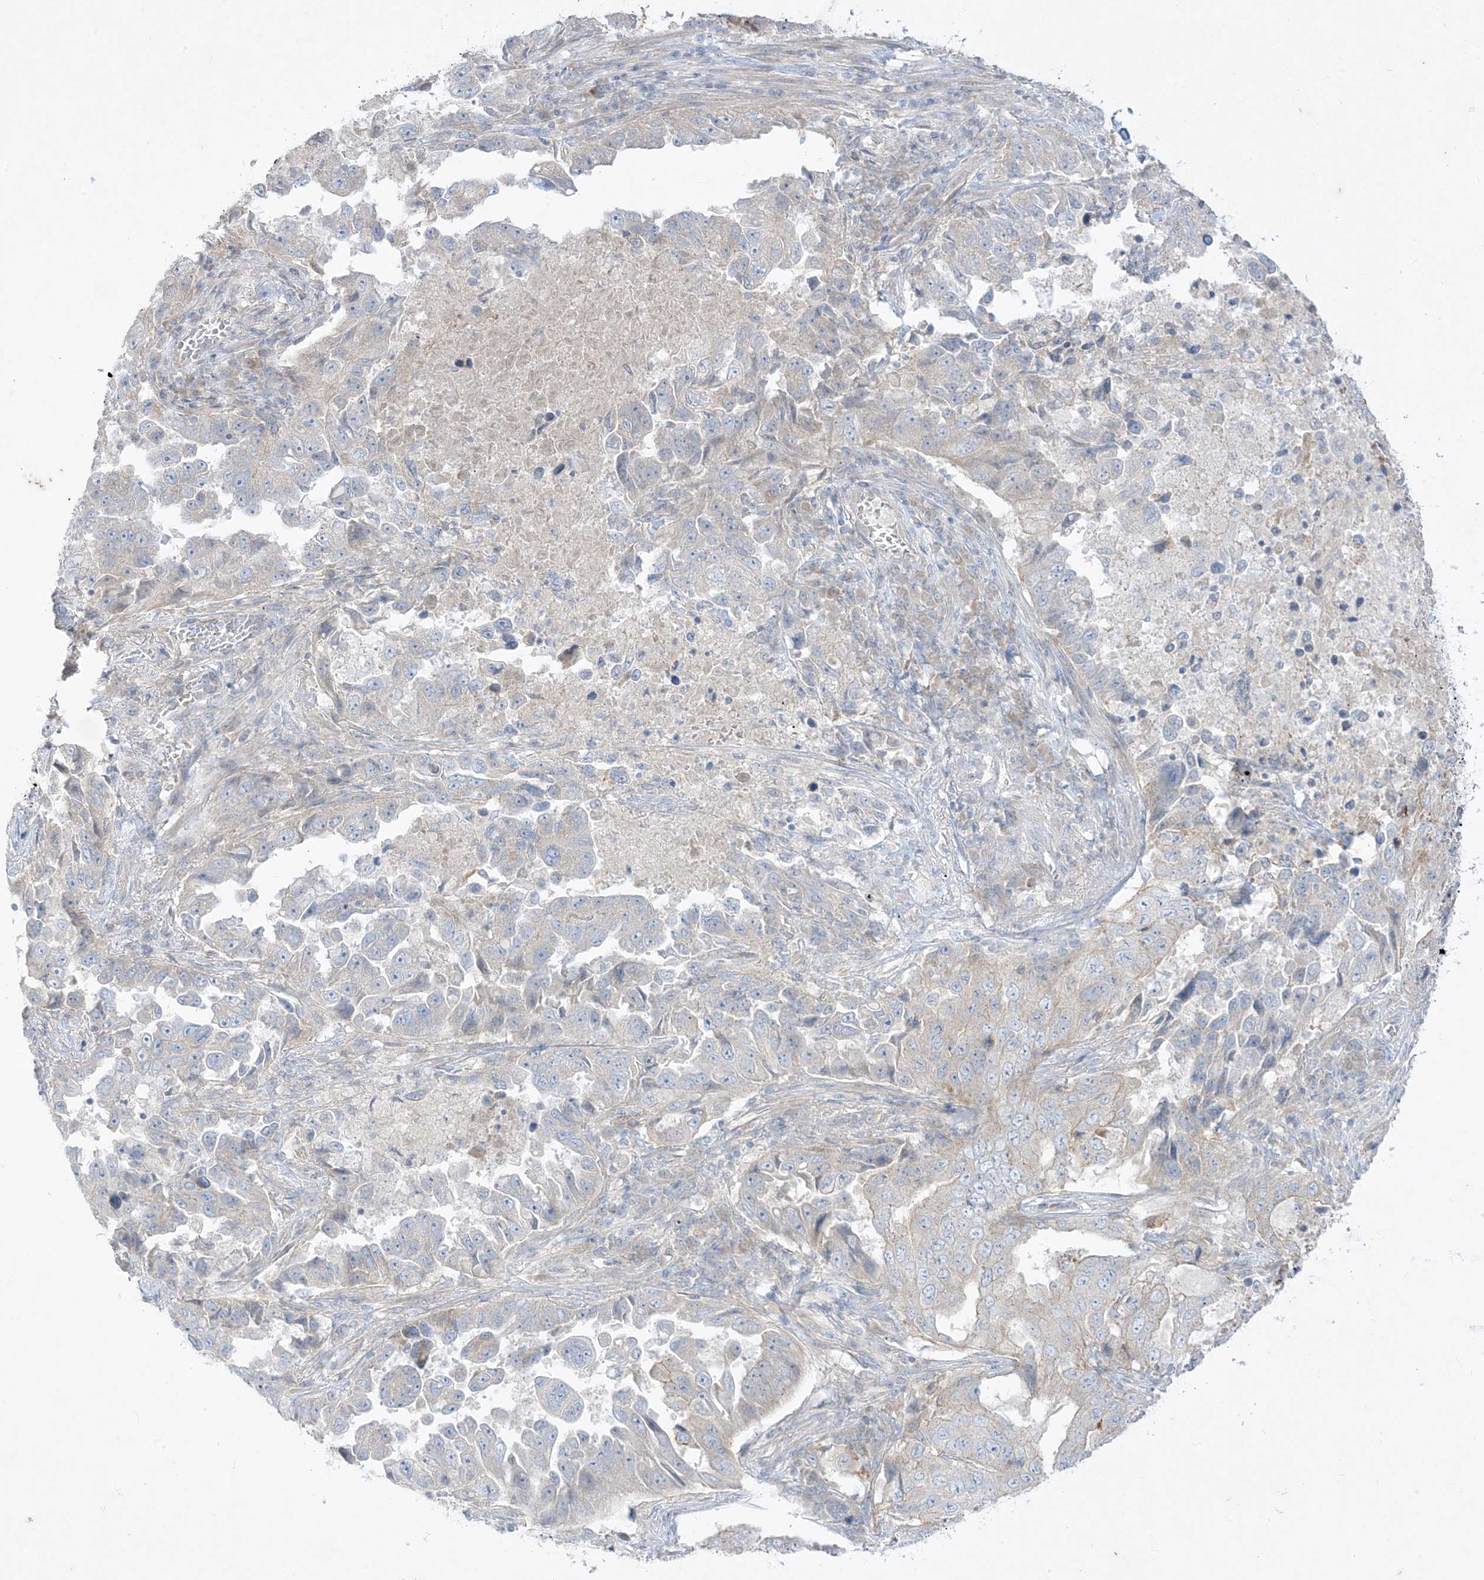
{"staining": {"intensity": "negative", "quantity": "none", "location": "none"}, "tissue": "lung cancer", "cell_type": "Tumor cells", "image_type": "cancer", "snomed": [{"axis": "morphology", "description": "Adenocarcinoma, NOS"}, {"axis": "topography", "description": "Lung"}], "caption": "A photomicrograph of human lung adenocarcinoma is negative for staining in tumor cells.", "gene": "PLEKHA3", "patient": {"sex": "female", "age": 51}}